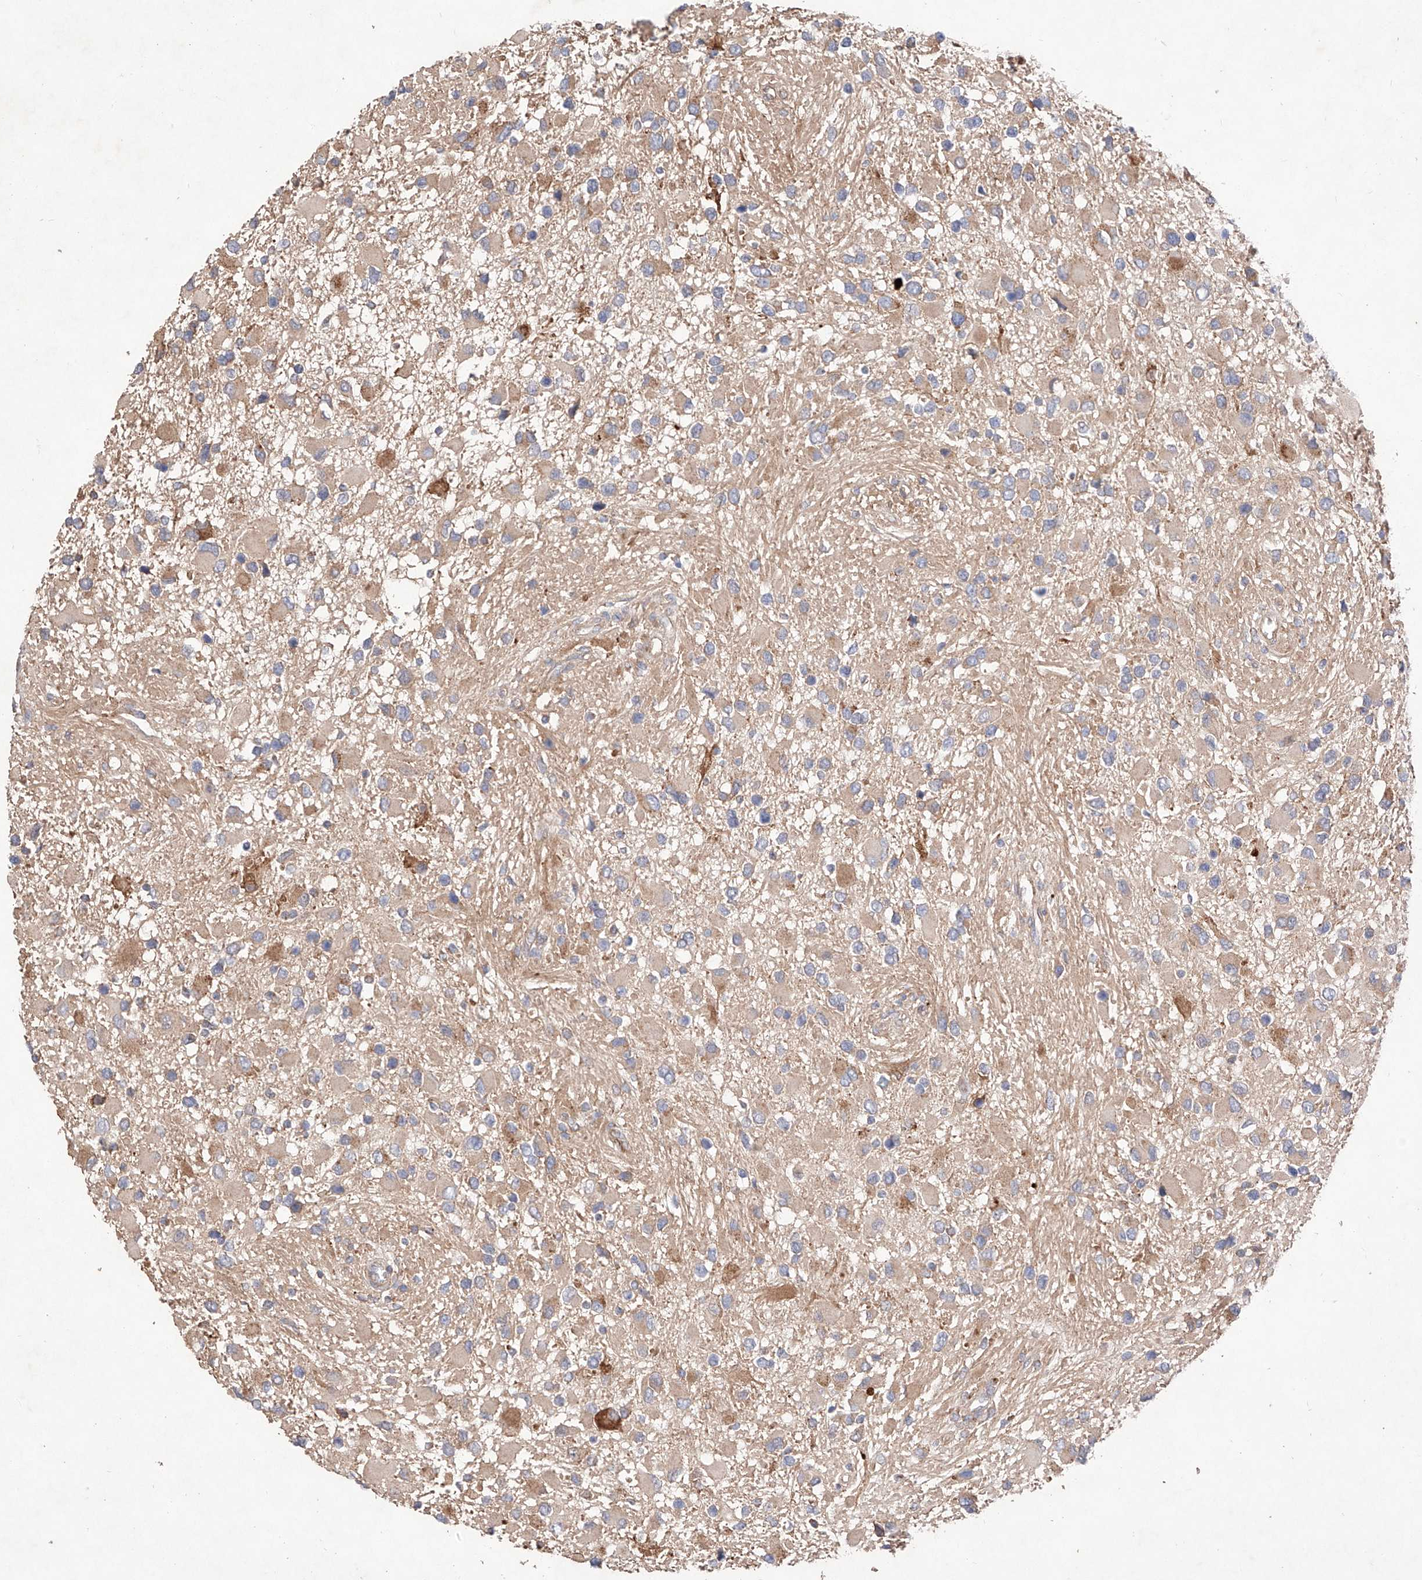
{"staining": {"intensity": "moderate", "quantity": "<25%", "location": "cytoplasmic/membranous"}, "tissue": "glioma", "cell_type": "Tumor cells", "image_type": "cancer", "snomed": [{"axis": "morphology", "description": "Glioma, malignant, High grade"}, {"axis": "topography", "description": "Brain"}], "caption": "Malignant glioma (high-grade) tissue displays moderate cytoplasmic/membranous expression in about <25% of tumor cells, visualized by immunohistochemistry.", "gene": "C6orf62", "patient": {"sex": "male", "age": 53}}